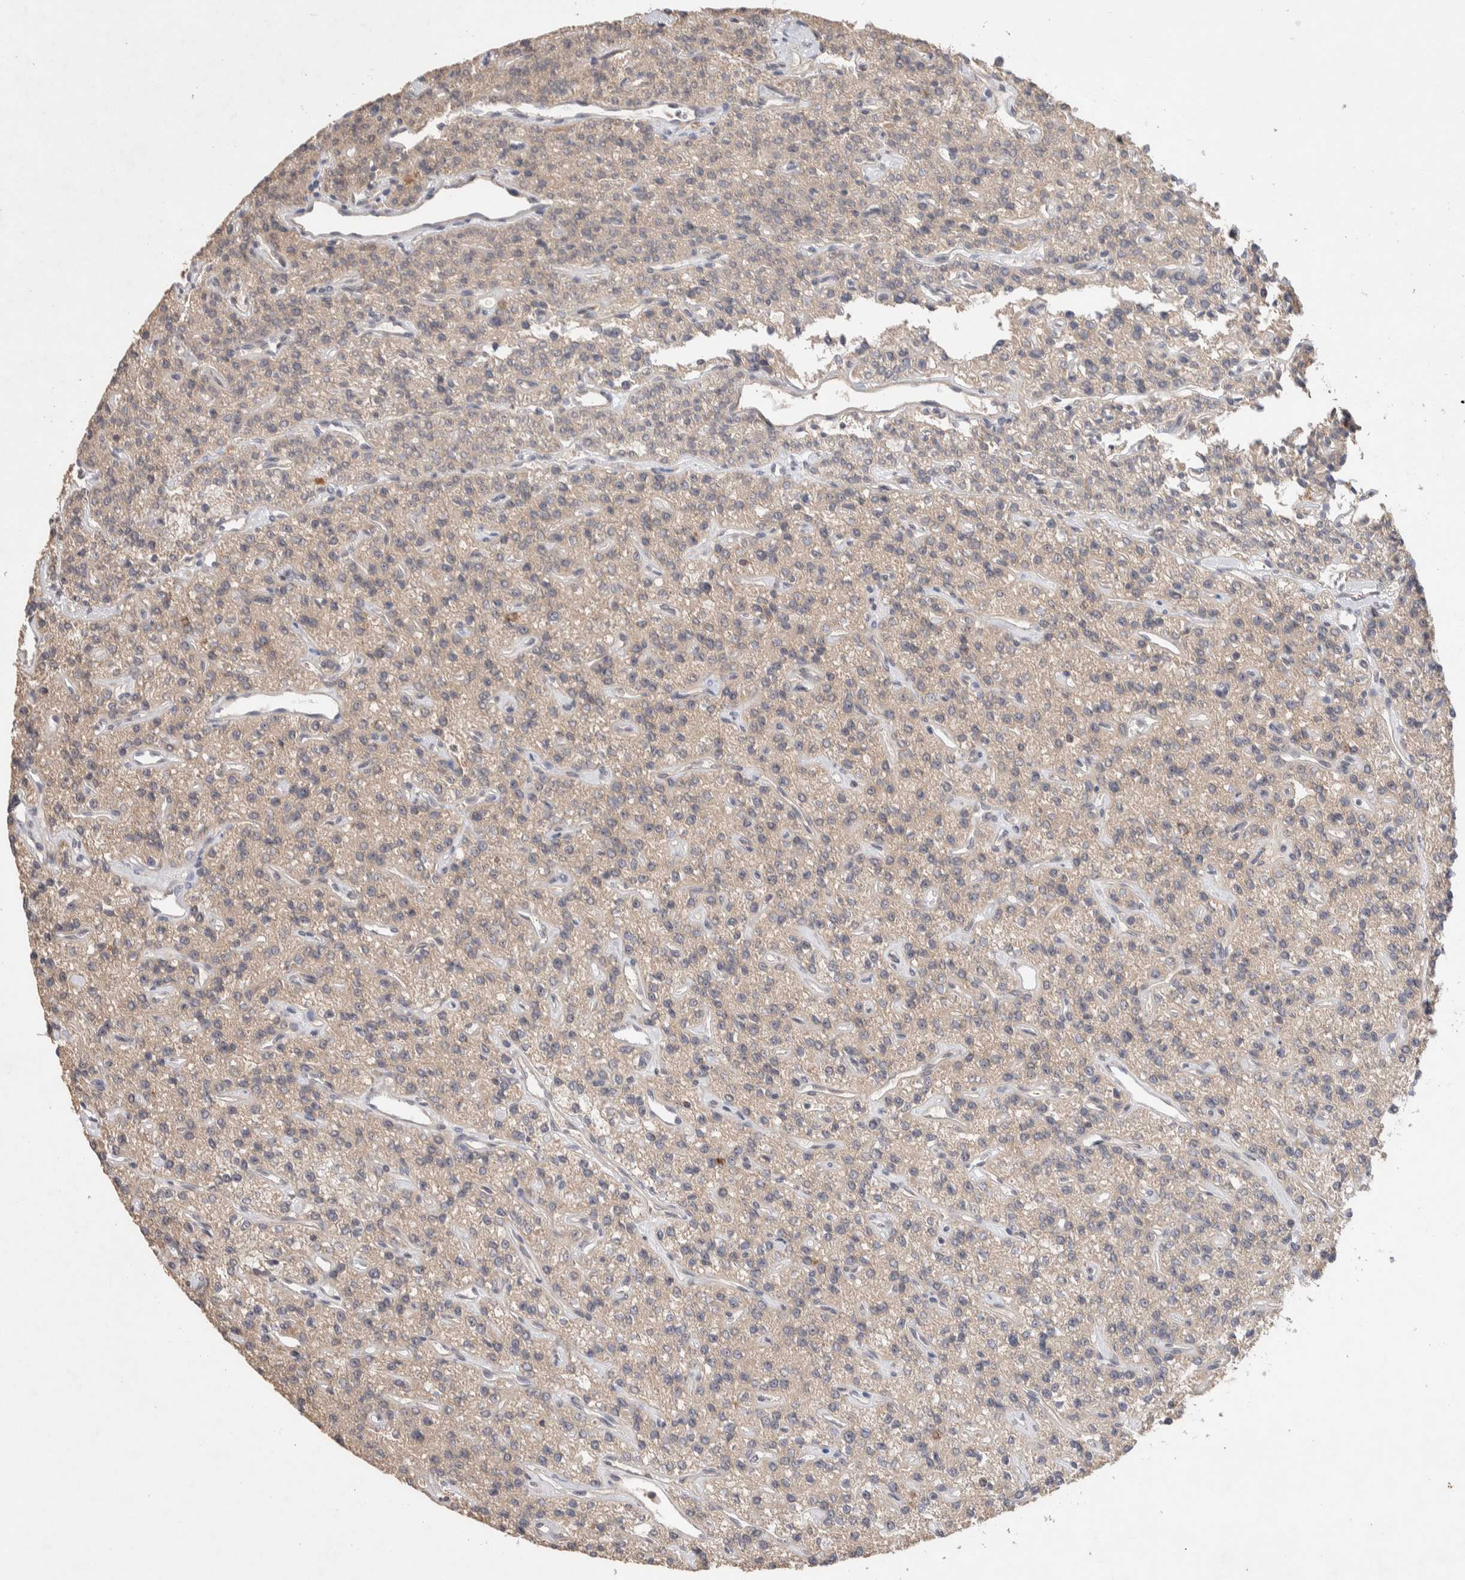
{"staining": {"intensity": "moderate", "quantity": "<25%", "location": "cytoplasmic/membranous"}, "tissue": "parathyroid gland", "cell_type": "Glandular cells", "image_type": "normal", "snomed": [{"axis": "morphology", "description": "Normal tissue, NOS"}, {"axis": "topography", "description": "Parathyroid gland"}], "caption": "Immunohistochemical staining of normal human parathyroid gland demonstrates moderate cytoplasmic/membranous protein staining in about <25% of glandular cells. The protein of interest is shown in brown color, while the nuclei are stained blue.", "gene": "DEPTOR", "patient": {"sex": "male", "age": 46}}